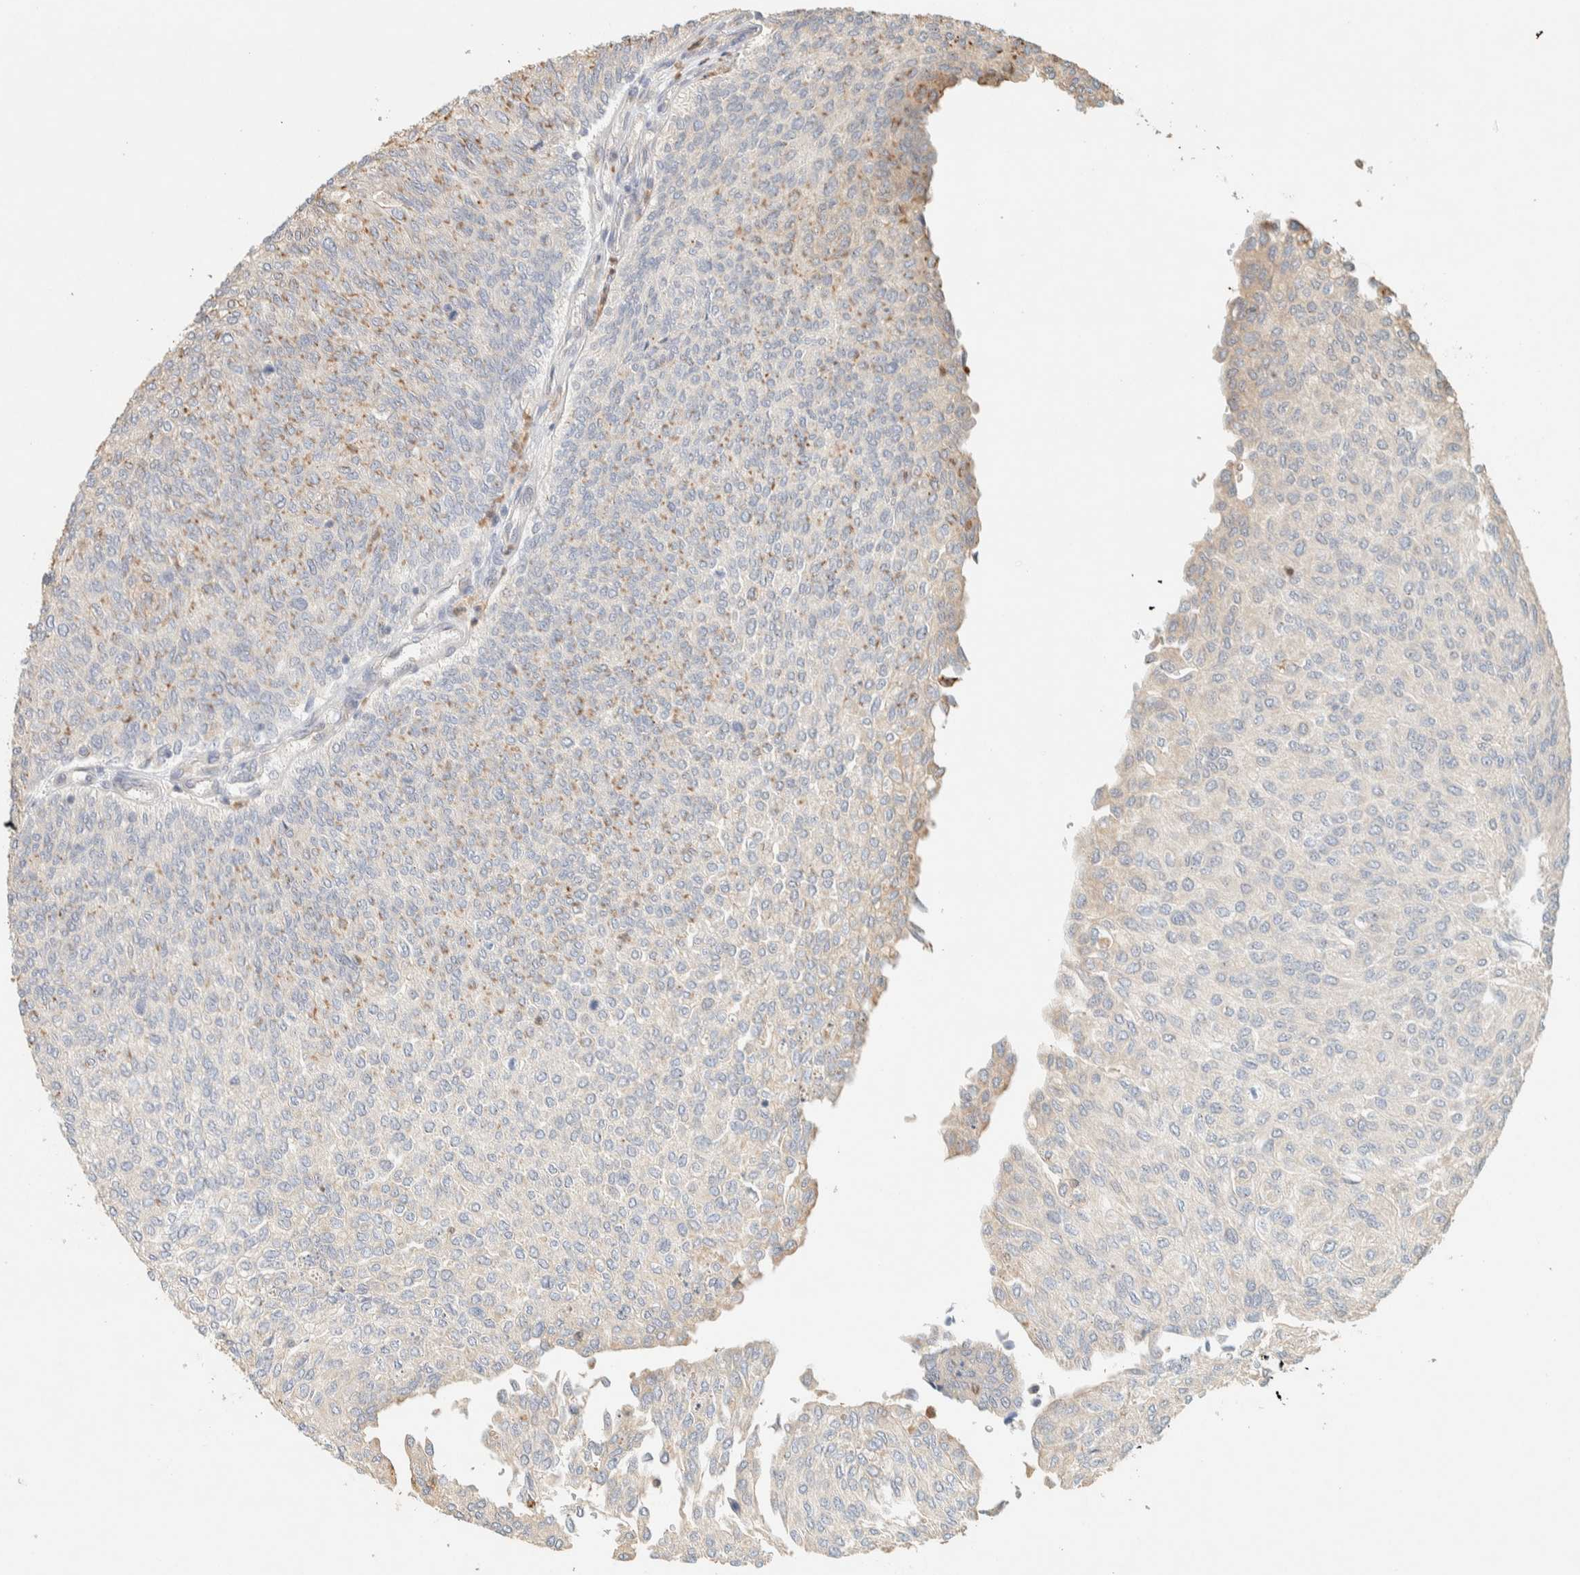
{"staining": {"intensity": "moderate", "quantity": "<25%", "location": "cytoplasmic/membranous"}, "tissue": "urothelial cancer", "cell_type": "Tumor cells", "image_type": "cancer", "snomed": [{"axis": "morphology", "description": "Urothelial carcinoma, Low grade"}, {"axis": "topography", "description": "Urinary bladder"}], "caption": "Immunohistochemical staining of urothelial cancer exhibits moderate cytoplasmic/membranous protein positivity in approximately <25% of tumor cells. The staining was performed using DAB (3,3'-diaminobenzidine), with brown indicating positive protein expression. Nuclei are stained blue with hematoxylin.", "gene": "TTC3", "patient": {"sex": "female", "age": 79}}